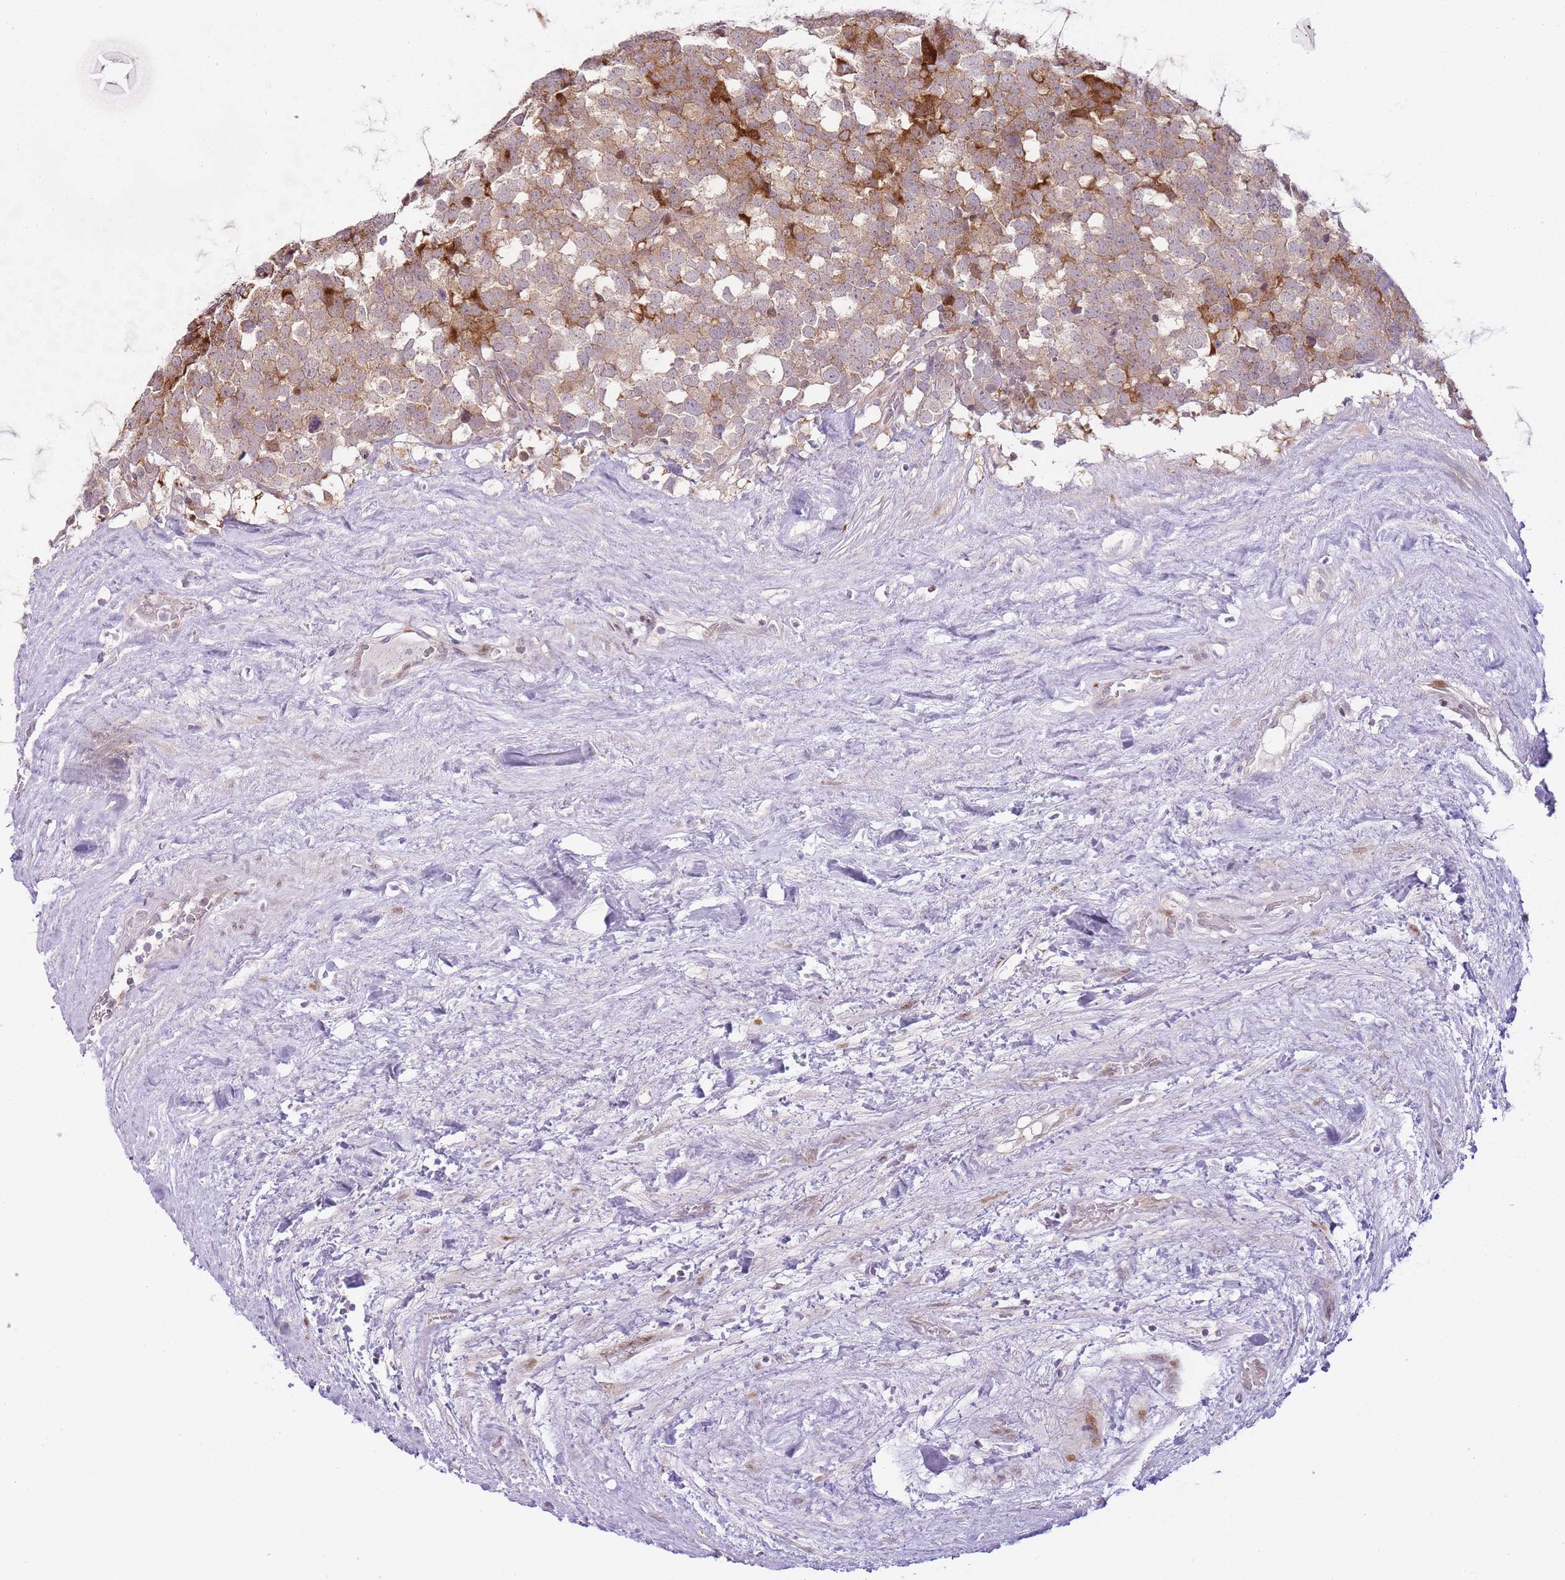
{"staining": {"intensity": "moderate", "quantity": ">75%", "location": "cytoplasmic/membranous"}, "tissue": "testis cancer", "cell_type": "Tumor cells", "image_type": "cancer", "snomed": [{"axis": "morphology", "description": "Seminoma, NOS"}, {"axis": "topography", "description": "Testis"}], "caption": "Testis cancer (seminoma) stained with immunohistochemistry exhibits moderate cytoplasmic/membranous staining in about >75% of tumor cells. (IHC, brightfield microscopy, high magnification).", "gene": "OGG1", "patient": {"sex": "male", "age": 71}}